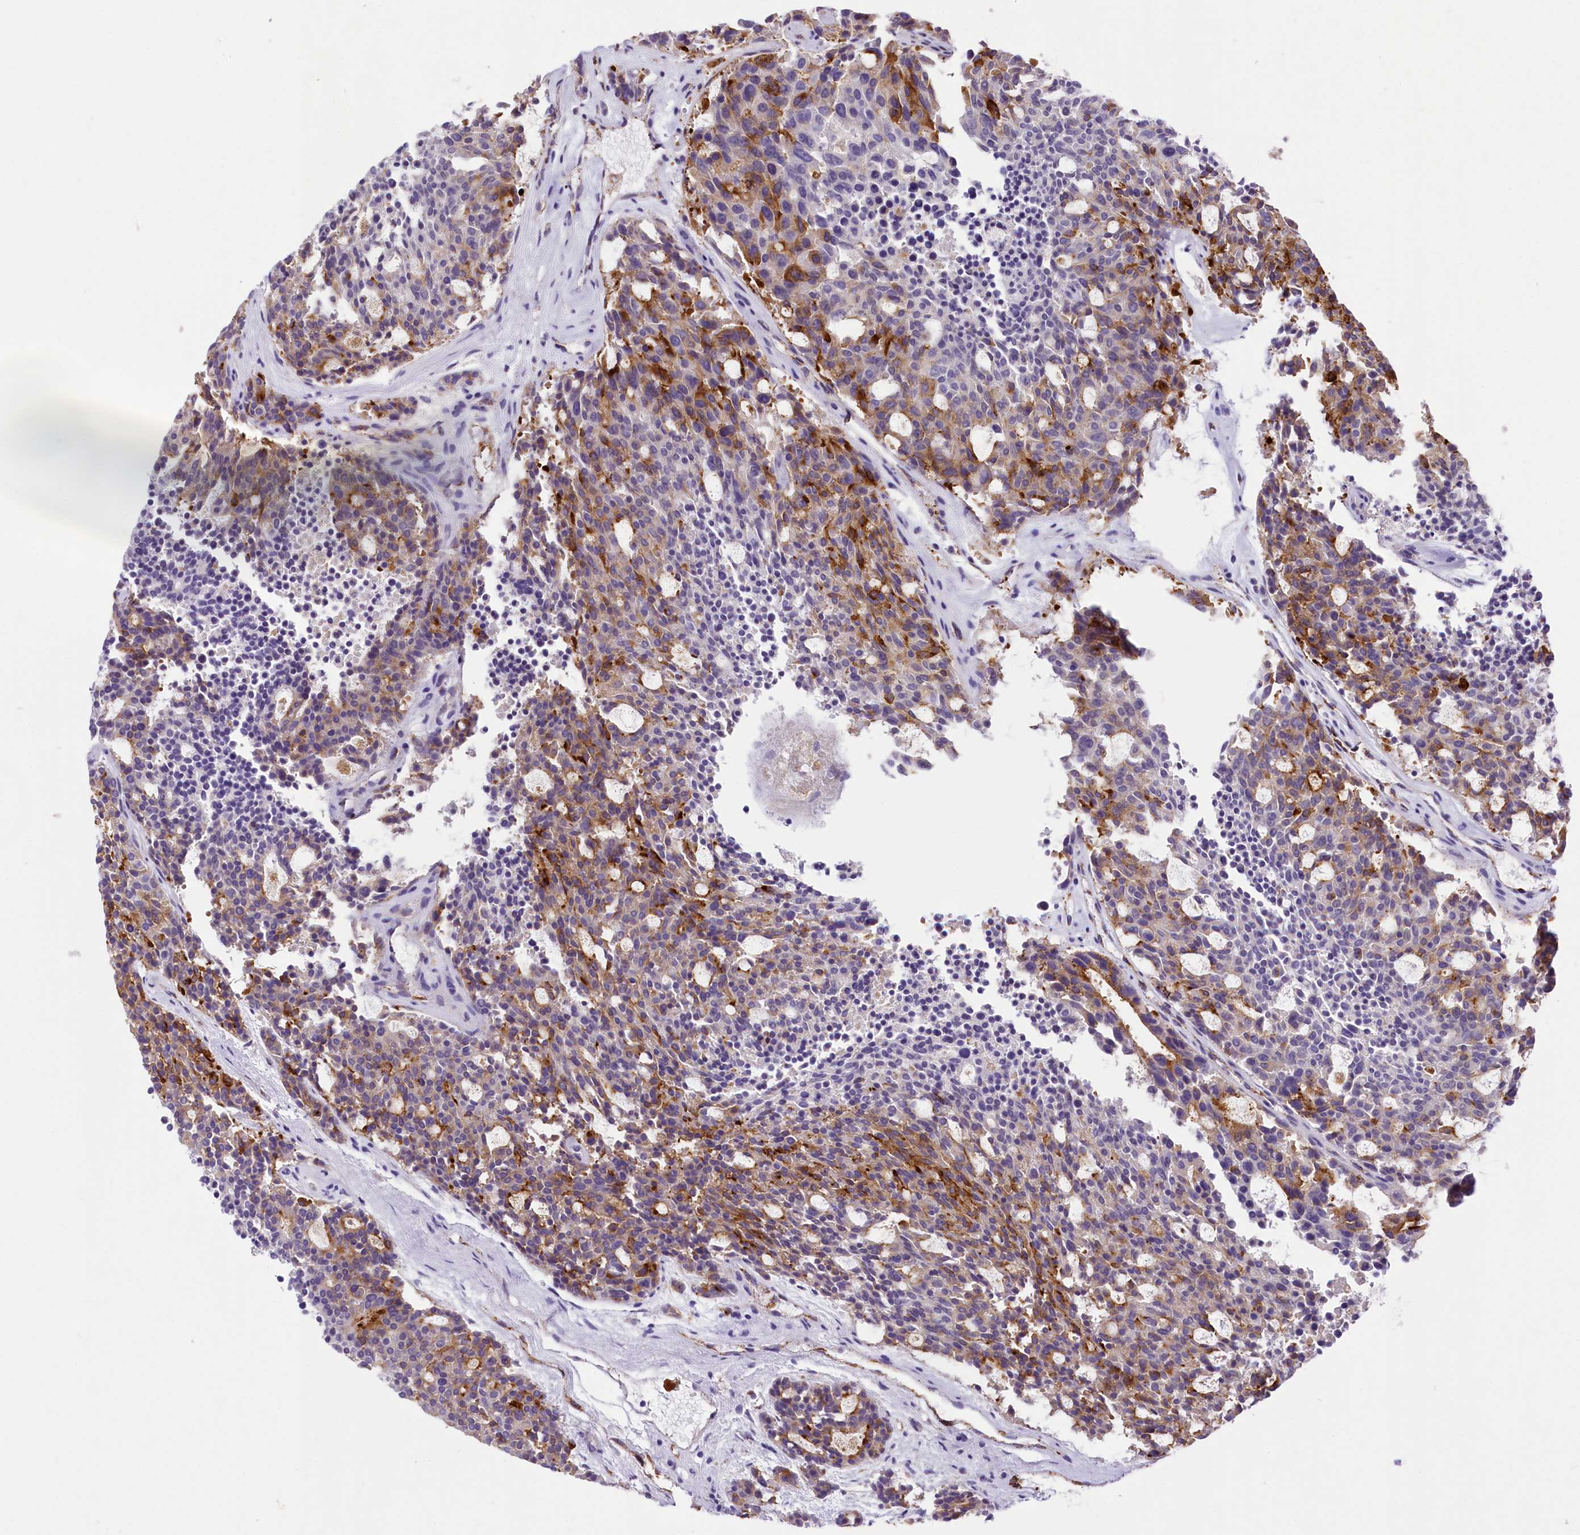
{"staining": {"intensity": "moderate", "quantity": "25%-75%", "location": "cytoplasmic/membranous"}, "tissue": "carcinoid", "cell_type": "Tumor cells", "image_type": "cancer", "snomed": [{"axis": "morphology", "description": "Carcinoid, malignant, NOS"}, {"axis": "topography", "description": "Pancreas"}], "caption": "This photomicrograph exhibits IHC staining of malignant carcinoid, with medium moderate cytoplasmic/membranous staining in approximately 25%-75% of tumor cells.", "gene": "INSC", "patient": {"sex": "female", "age": 54}}